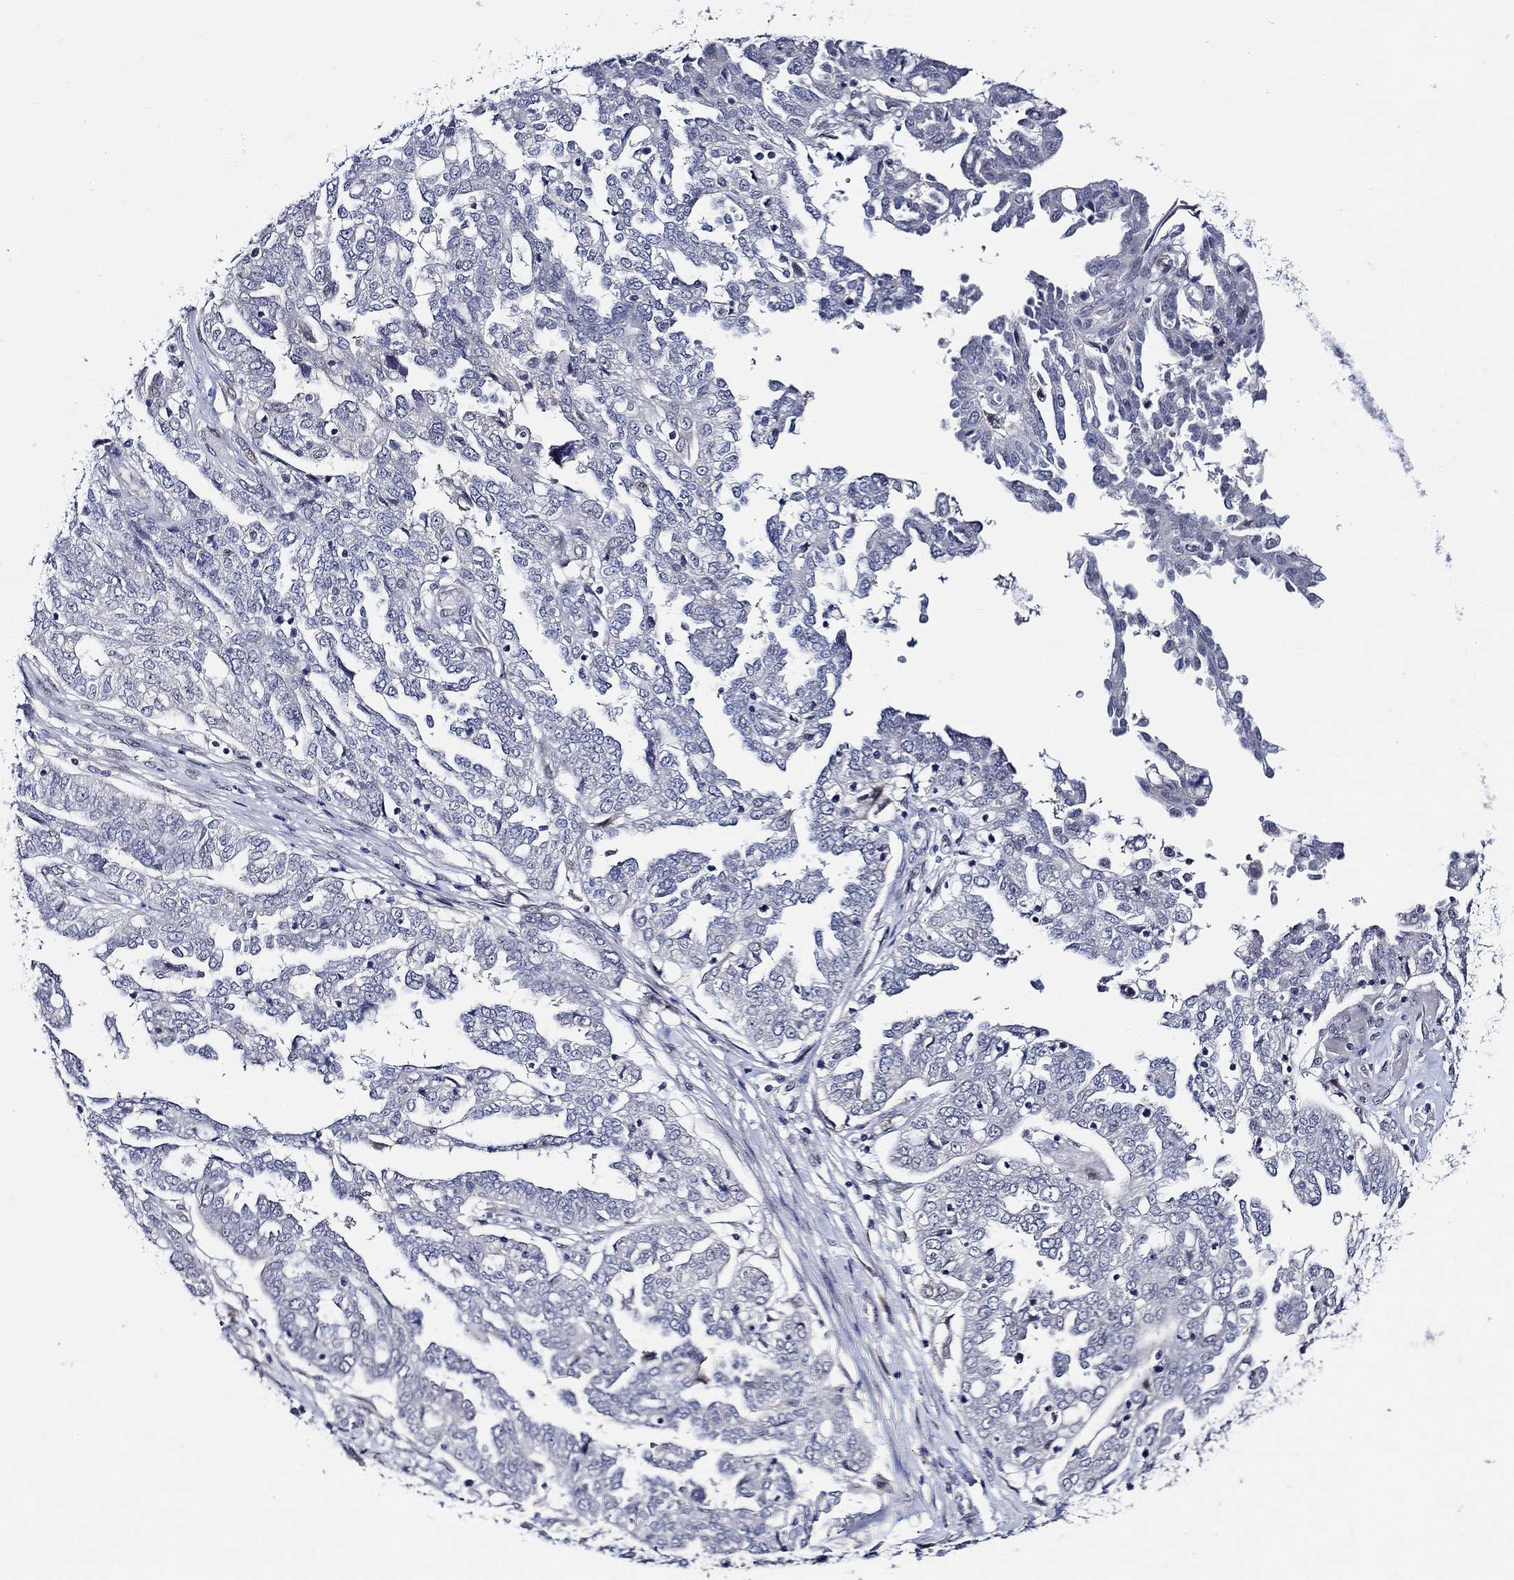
{"staining": {"intensity": "negative", "quantity": "none", "location": "none"}, "tissue": "ovarian cancer", "cell_type": "Tumor cells", "image_type": "cancer", "snomed": [{"axis": "morphology", "description": "Cystadenocarcinoma, serous, NOS"}, {"axis": "topography", "description": "Ovary"}], "caption": "This is an immunohistochemistry (IHC) photomicrograph of ovarian serous cystadenocarcinoma. There is no staining in tumor cells.", "gene": "C8orf48", "patient": {"sex": "female", "age": 67}}